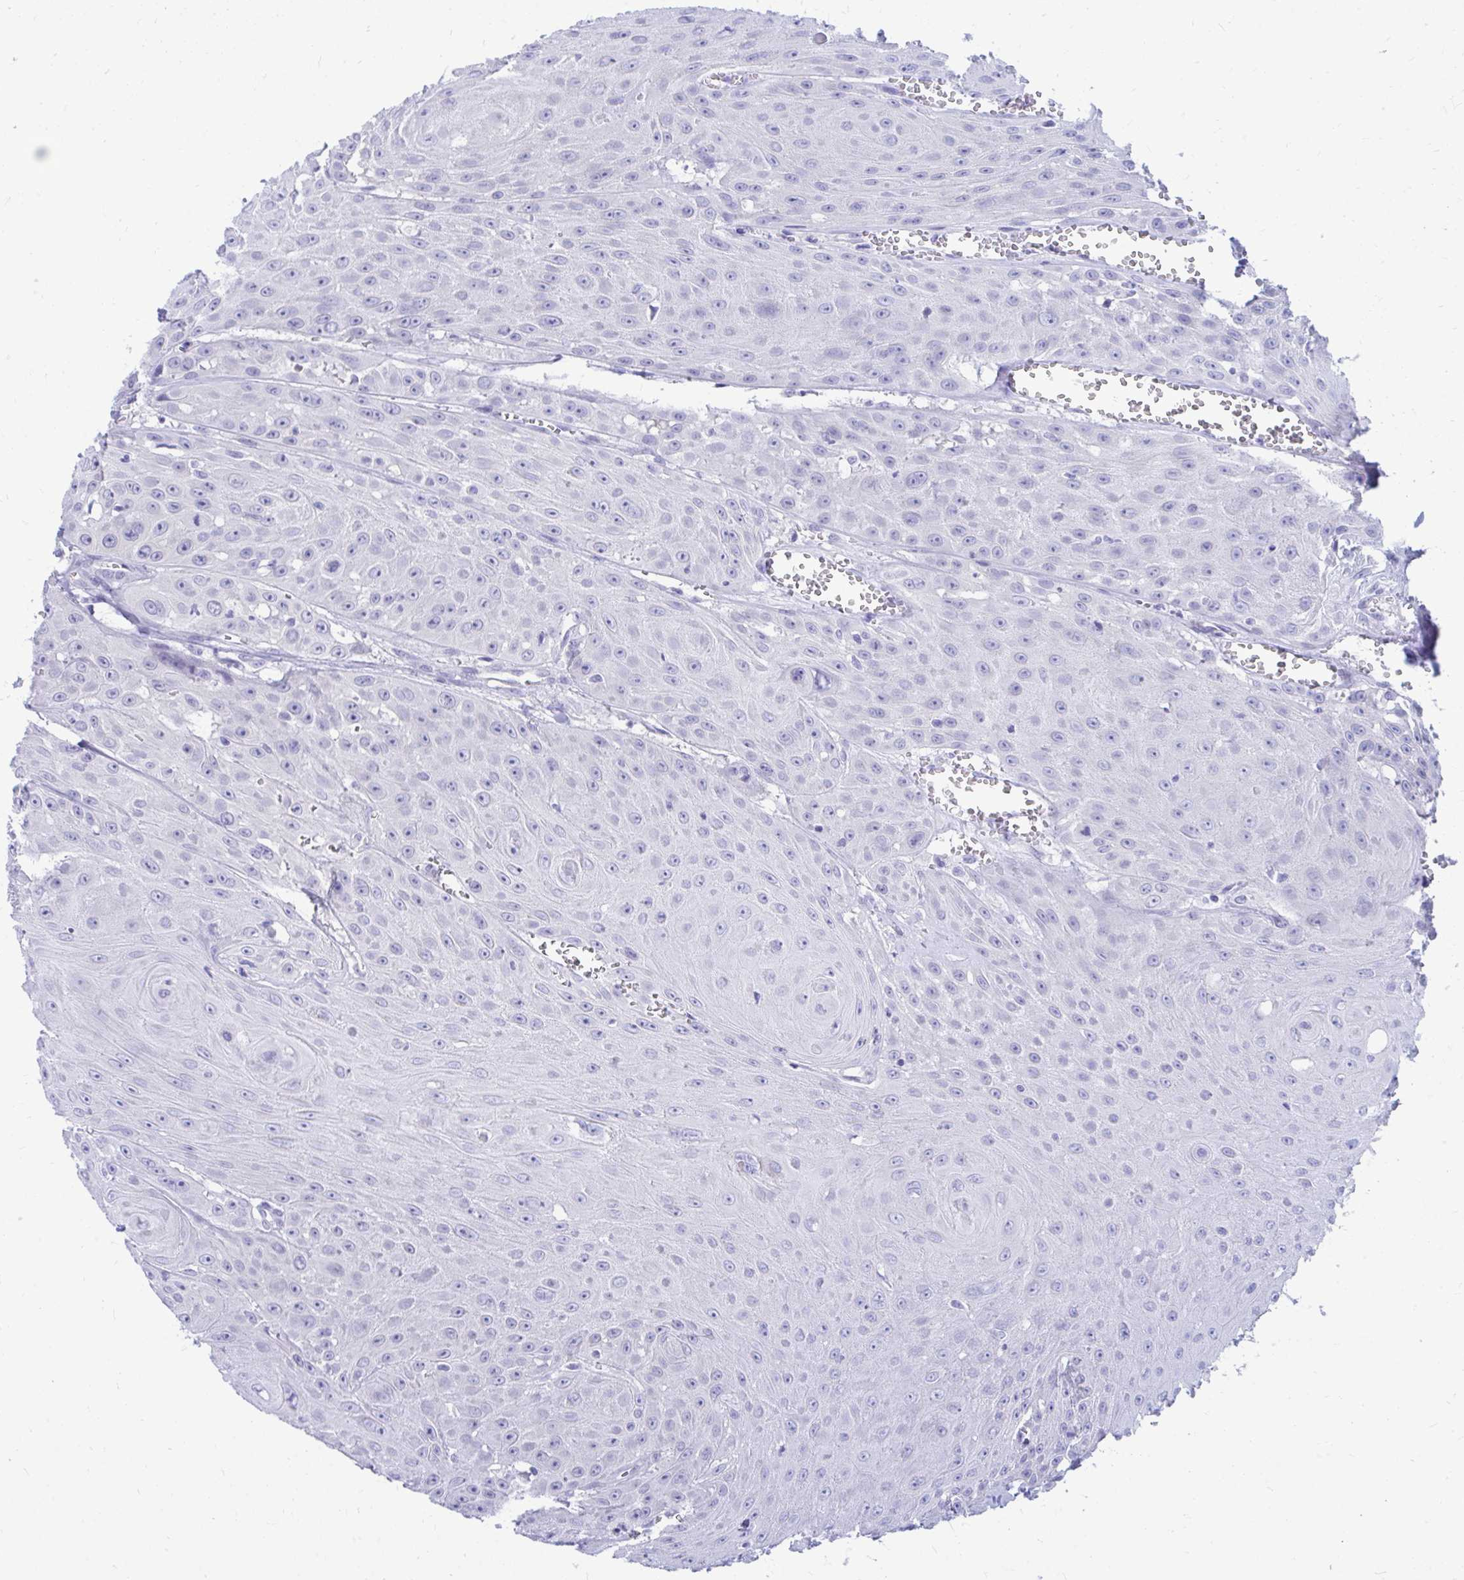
{"staining": {"intensity": "negative", "quantity": "none", "location": "none"}, "tissue": "head and neck cancer", "cell_type": "Tumor cells", "image_type": "cancer", "snomed": [{"axis": "morphology", "description": "Squamous cell carcinoma, NOS"}, {"axis": "topography", "description": "Oral tissue"}, {"axis": "topography", "description": "Head-Neck"}], "caption": "A photomicrograph of head and neck cancer (squamous cell carcinoma) stained for a protein exhibits no brown staining in tumor cells. (IHC, brightfield microscopy, high magnification).", "gene": "SHISA8", "patient": {"sex": "male", "age": 81}}